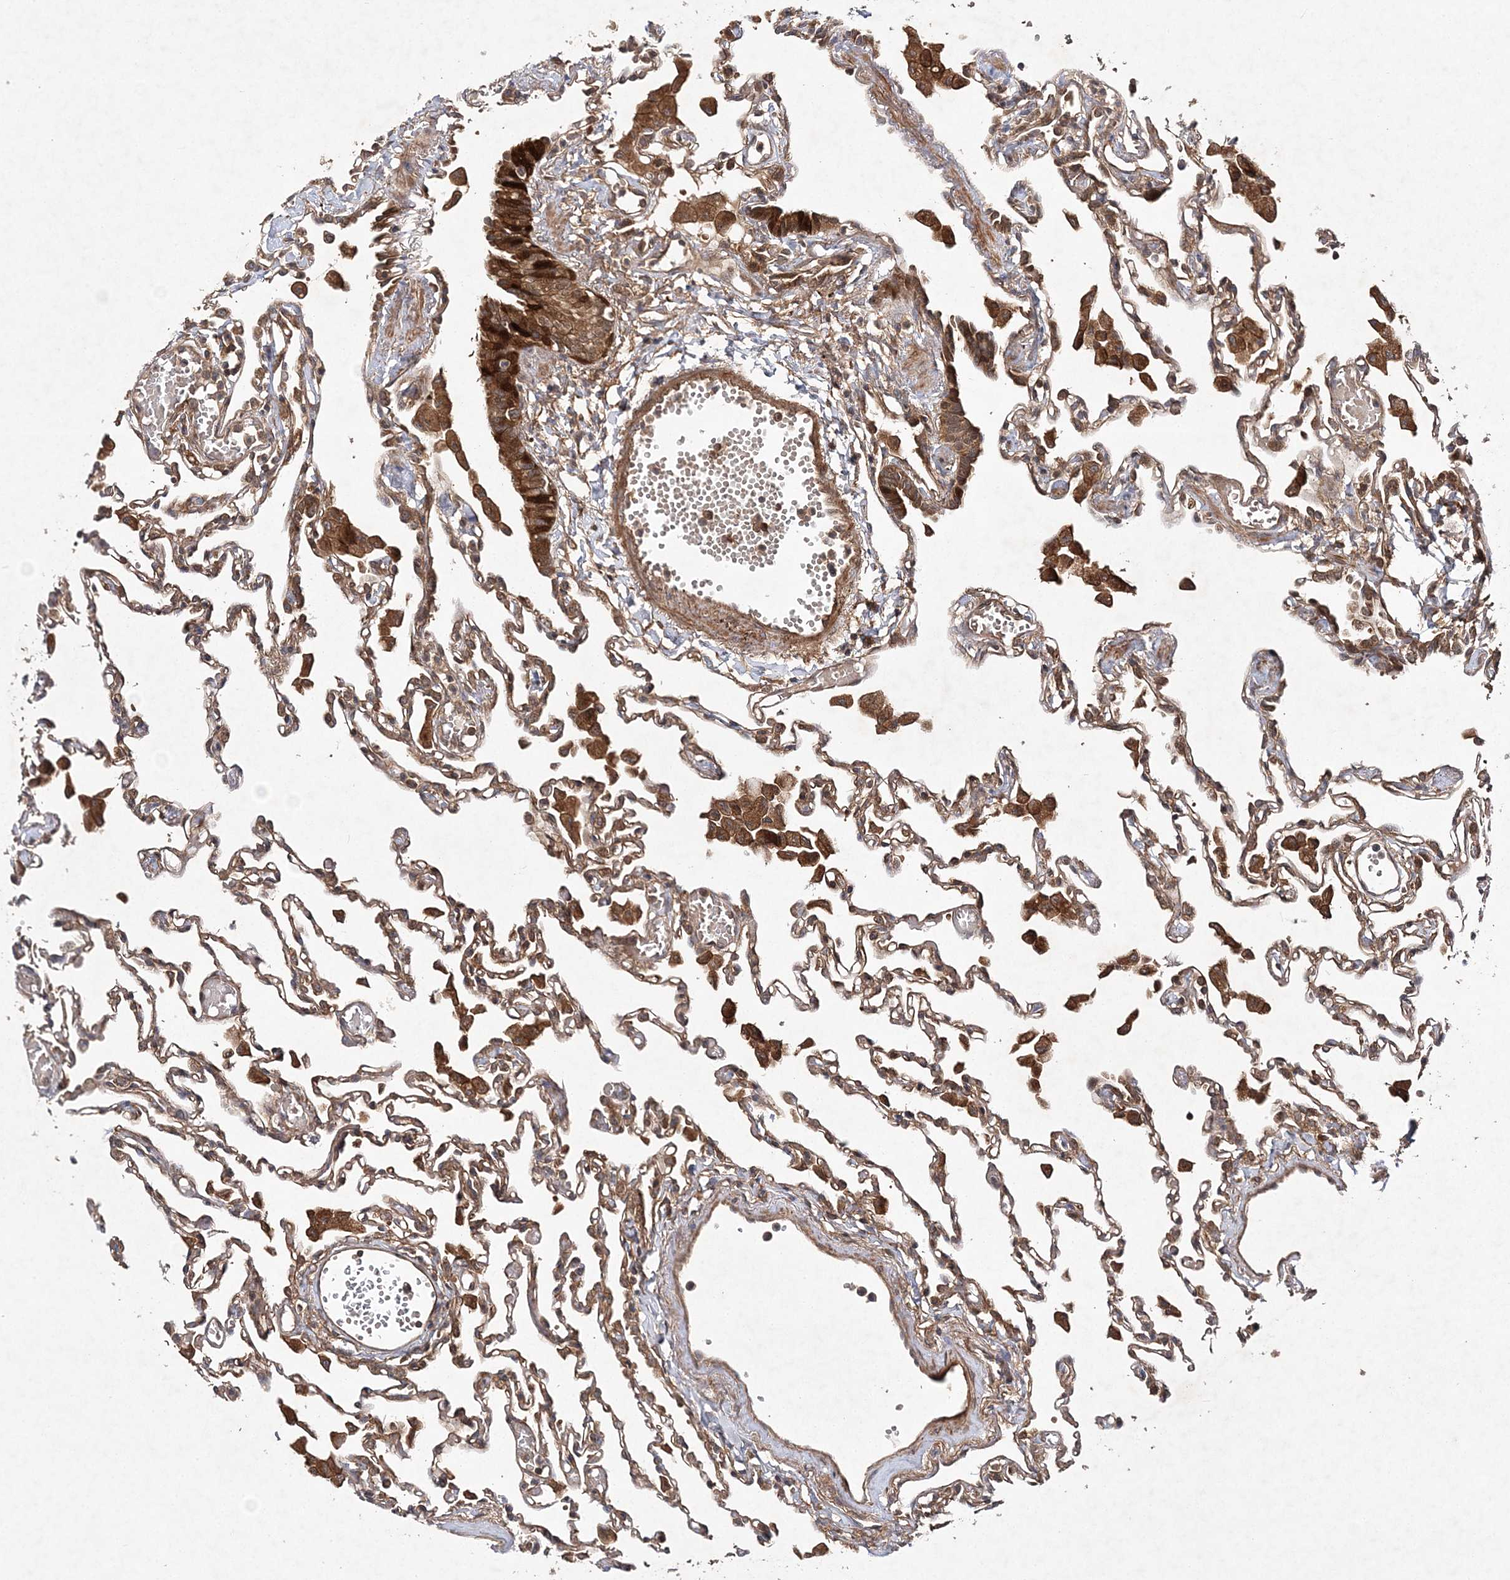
{"staining": {"intensity": "moderate", "quantity": ">75%", "location": "cytoplasmic/membranous"}, "tissue": "lung", "cell_type": "Alveolar cells", "image_type": "normal", "snomed": [{"axis": "morphology", "description": "Normal tissue, NOS"}, {"axis": "topography", "description": "Bronchus"}, {"axis": "topography", "description": "Lung"}], "caption": "Immunohistochemistry of normal human lung demonstrates medium levels of moderate cytoplasmic/membranous positivity in approximately >75% of alveolar cells.", "gene": "TMEM9B", "patient": {"sex": "female", "age": 49}}